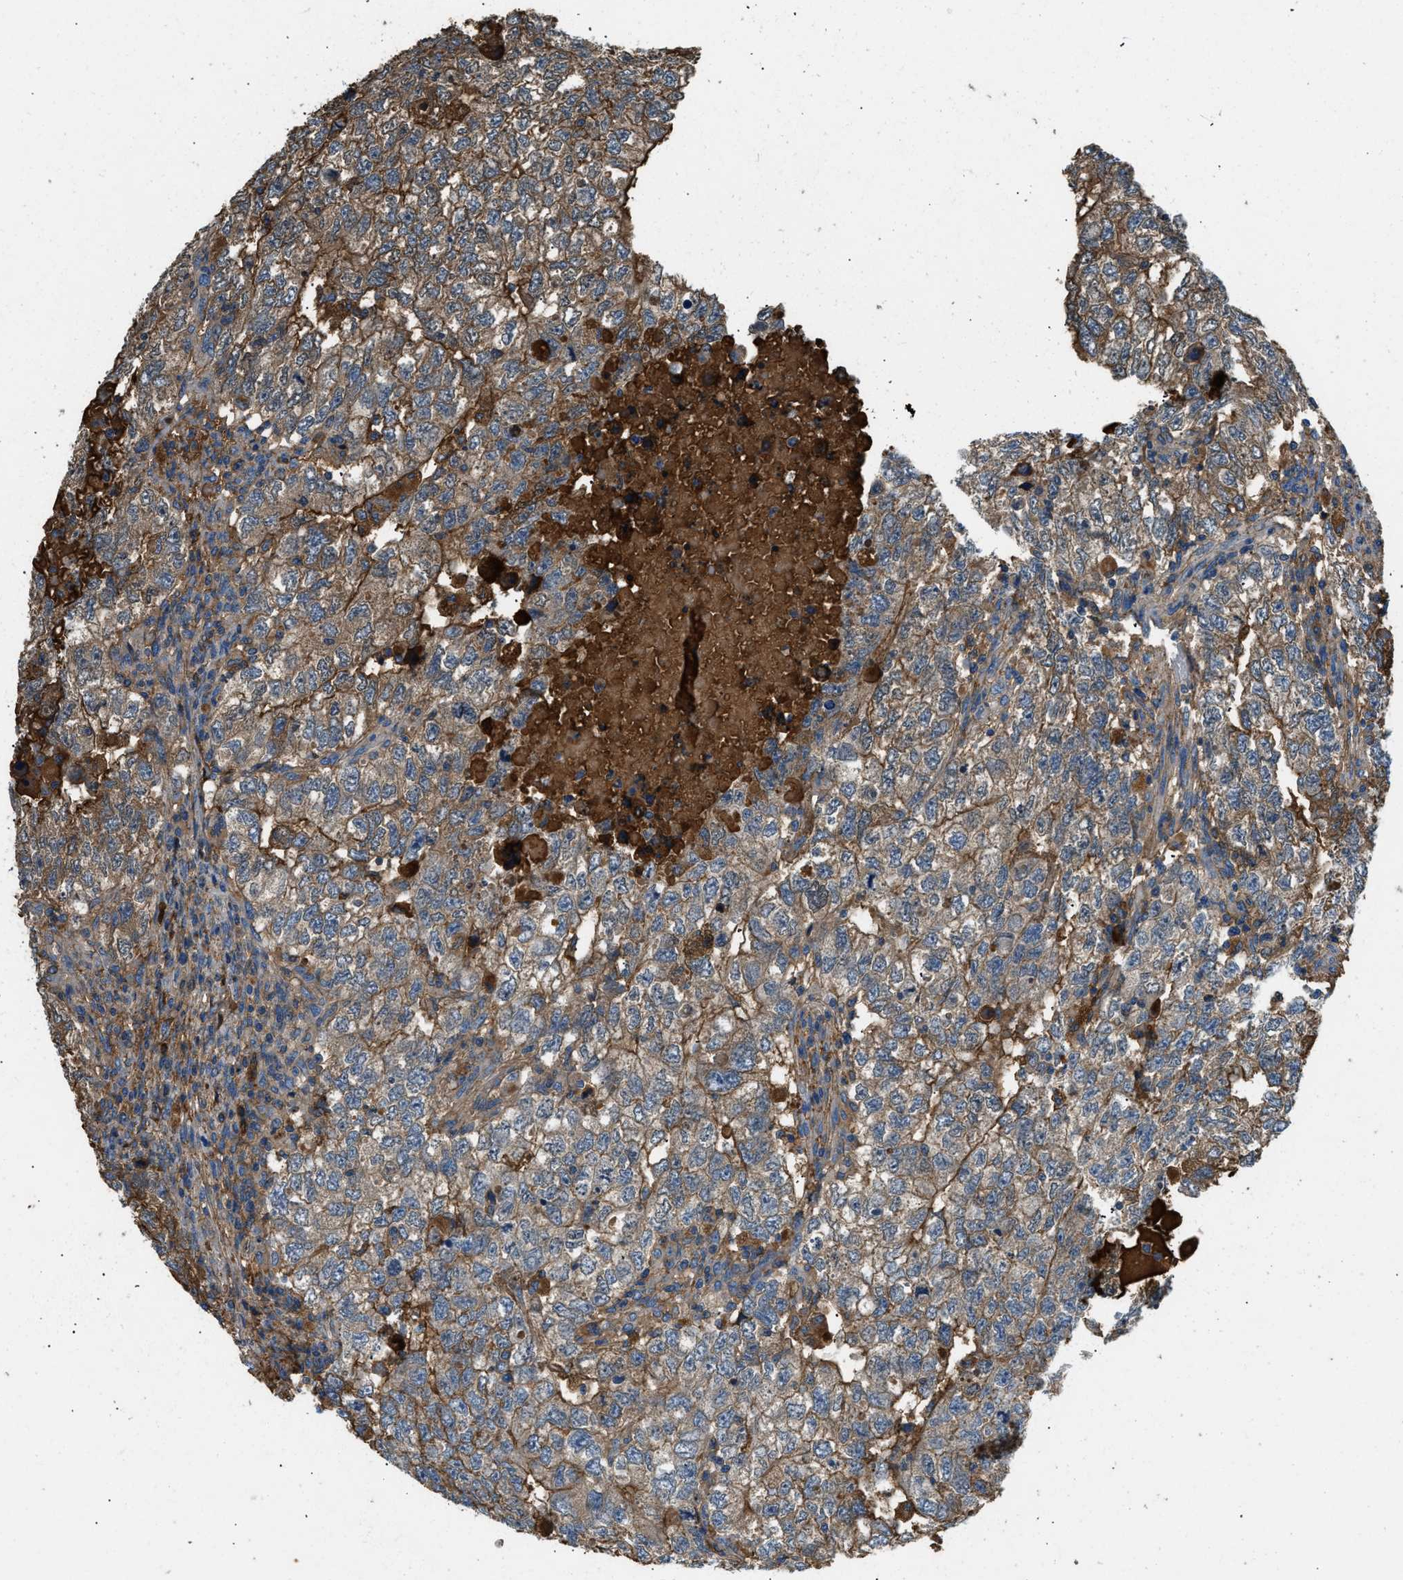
{"staining": {"intensity": "moderate", "quantity": "25%-75%", "location": "cytoplasmic/membranous"}, "tissue": "testis cancer", "cell_type": "Tumor cells", "image_type": "cancer", "snomed": [{"axis": "morphology", "description": "Carcinoma, Embryonal, NOS"}, {"axis": "topography", "description": "Testis"}], "caption": "High-power microscopy captured an IHC micrograph of testis cancer (embryonal carcinoma), revealing moderate cytoplasmic/membranous staining in about 25%-75% of tumor cells.", "gene": "STC1", "patient": {"sex": "male", "age": 36}}